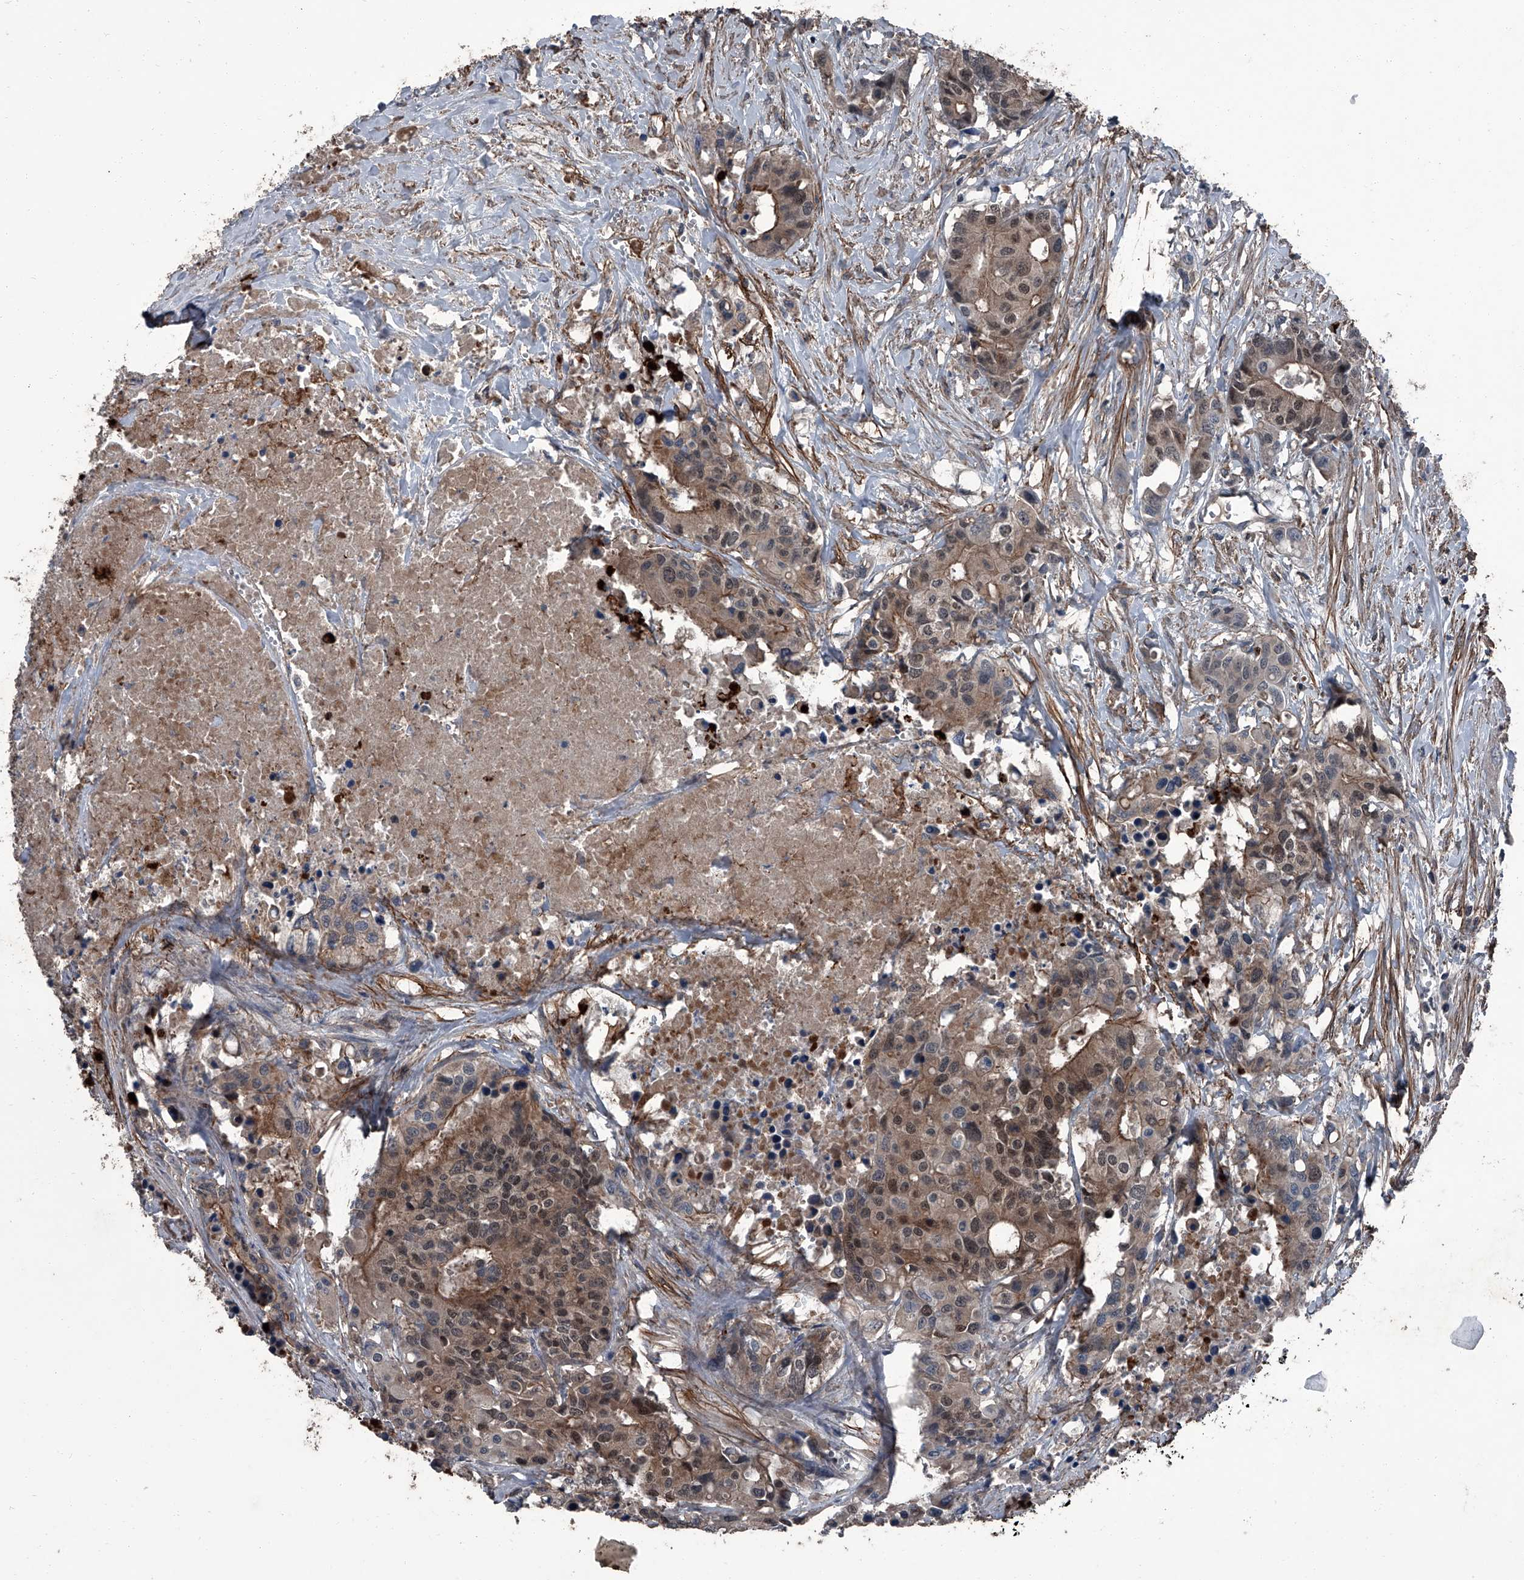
{"staining": {"intensity": "moderate", "quantity": "25%-75%", "location": "cytoplasmic/membranous,nuclear"}, "tissue": "colorectal cancer", "cell_type": "Tumor cells", "image_type": "cancer", "snomed": [{"axis": "morphology", "description": "Adenocarcinoma, NOS"}, {"axis": "topography", "description": "Colon"}], "caption": "A brown stain labels moderate cytoplasmic/membranous and nuclear positivity of a protein in colorectal cancer (adenocarcinoma) tumor cells.", "gene": "OARD1", "patient": {"sex": "male", "age": 77}}